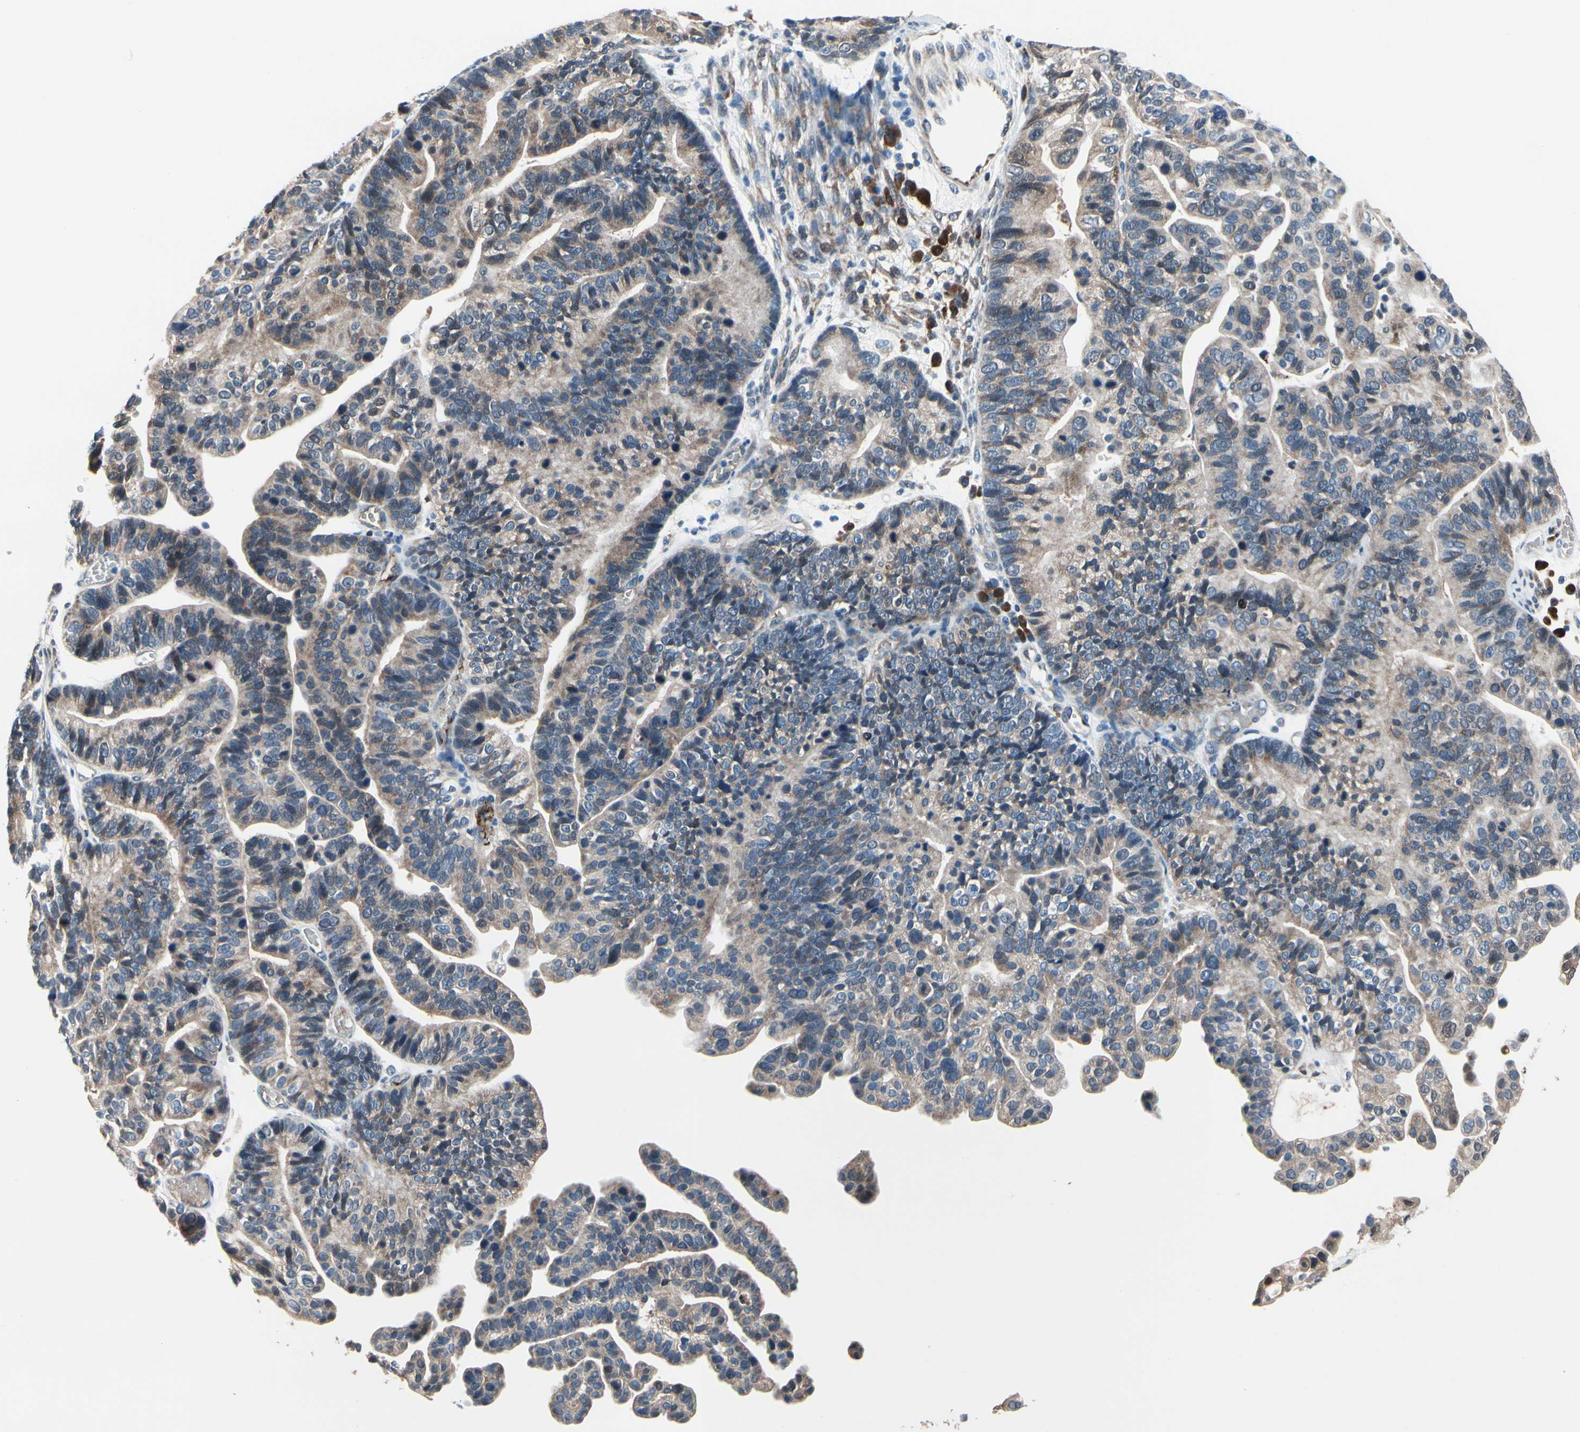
{"staining": {"intensity": "weak", "quantity": ">75%", "location": "cytoplasmic/membranous"}, "tissue": "ovarian cancer", "cell_type": "Tumor cells", "image_type": "cancer", "snomed": [{"axis": "morphology", "description": "Cystadenocarcinoma, serous, NOS"}, {"axis": "topography", "description": "Ovary"}], "caption": "Weak cytoplasmic/membranous expression for a protein is present in approximately >75% of tumor cells of ovarian serous cystadenocarcinoma using immunohistochemistry.", "gene": "PRDX2", "patient": {"sex": "female", "age": 56}}